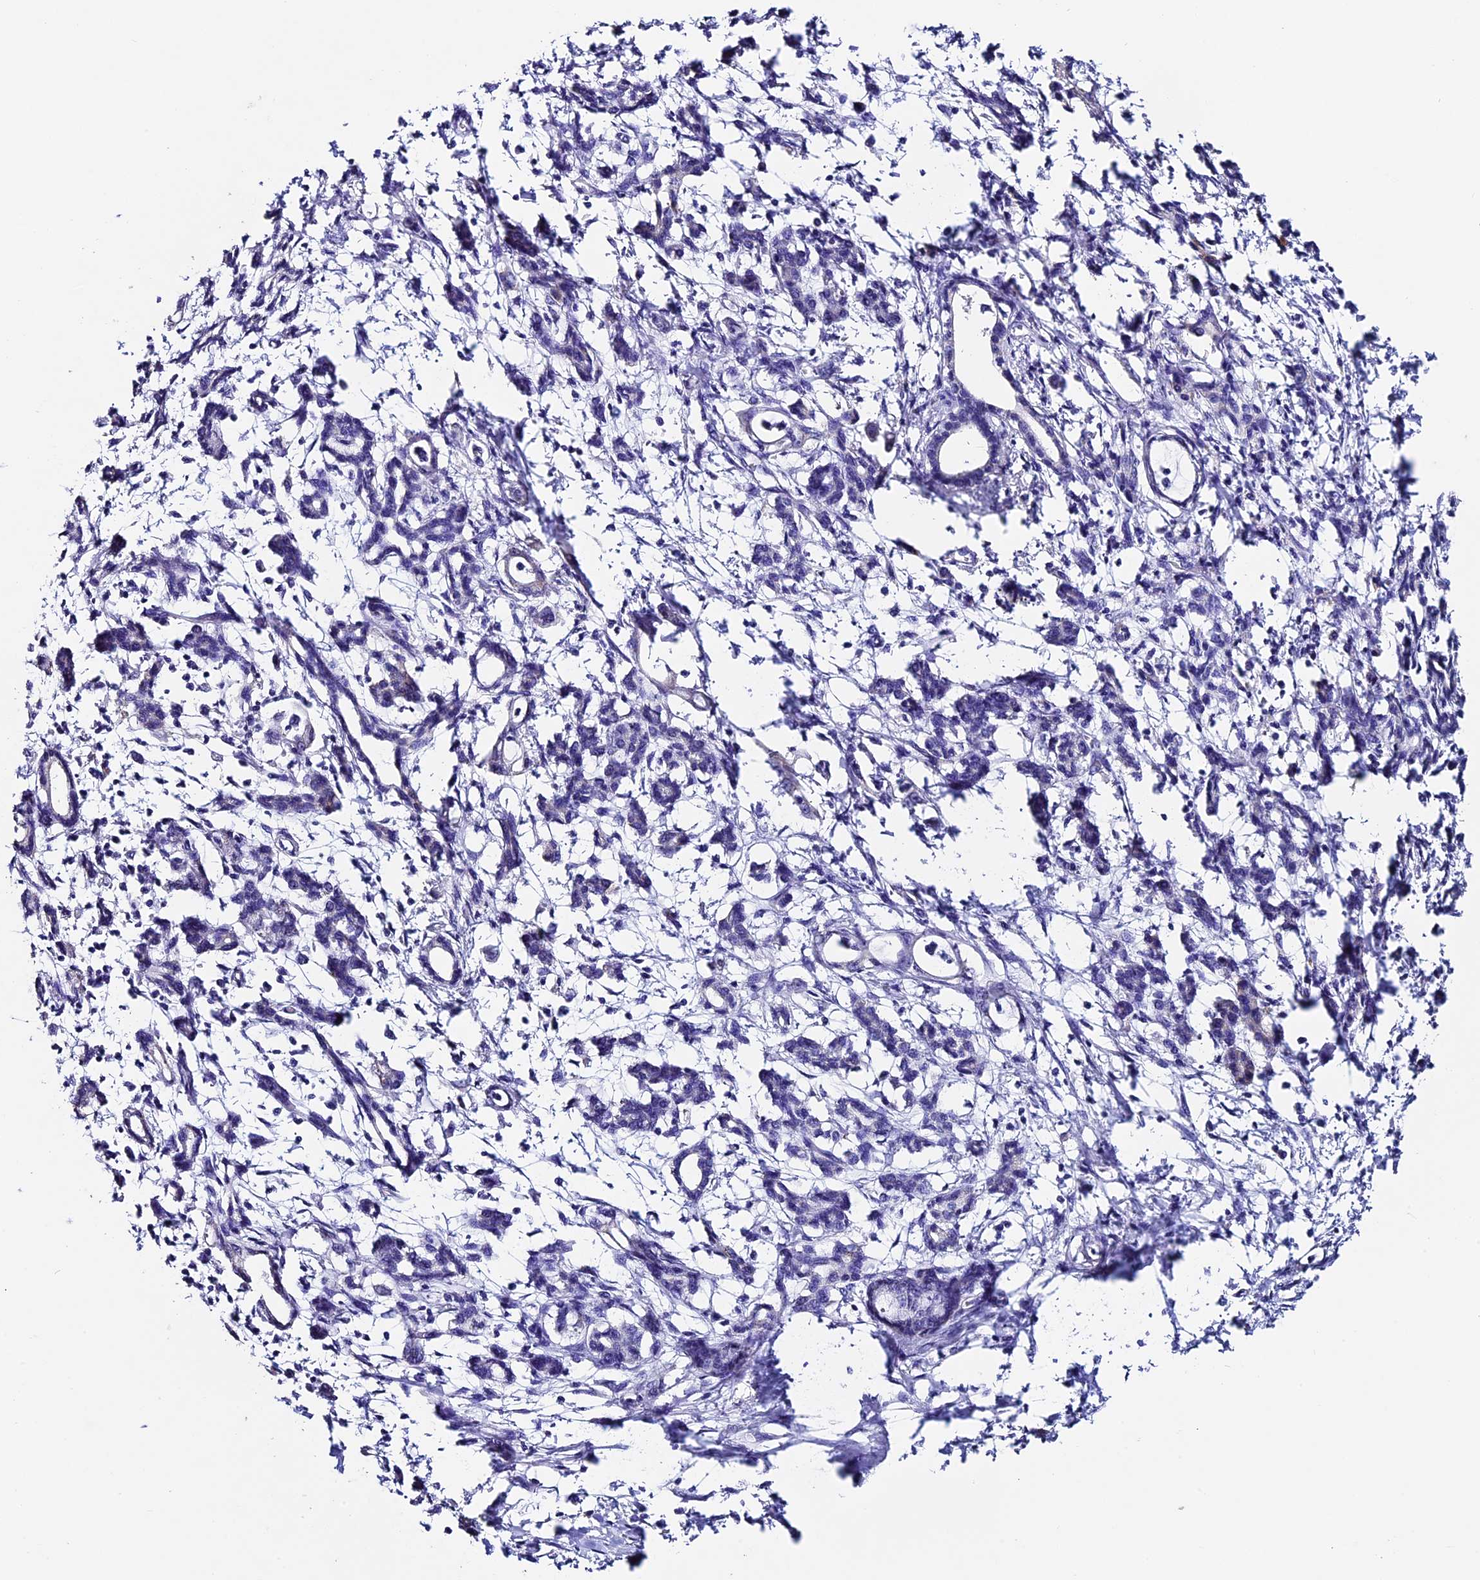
{"staining": {"intensity": "negative", "quantity": "none", "location": "none"}, "tissue": "pancreatic cancer", "cell_type": "Tumor cells", "image_type": "cancer", "snomed": [{"axis": "morphology", "description": "Adenocarcinoma, NOS"}, {"axis": "topography", "description": "Pancreas"}], "caption": "Immunohistochemistry (IHC) micrograph of neoplastic tissue: pancreatic cancer (adenocarcinoma) stained with DAB (3,3'-diaminobenzidine) shows no significant protein positivity in tumor cells. (Brightfield microscopy of DAB (3,3'-diaminobenzidine) immunohistochemistry (IHC) at high magnification).", "gene": "FBXW9", "patient": {"sex": "female", "age": 55}}